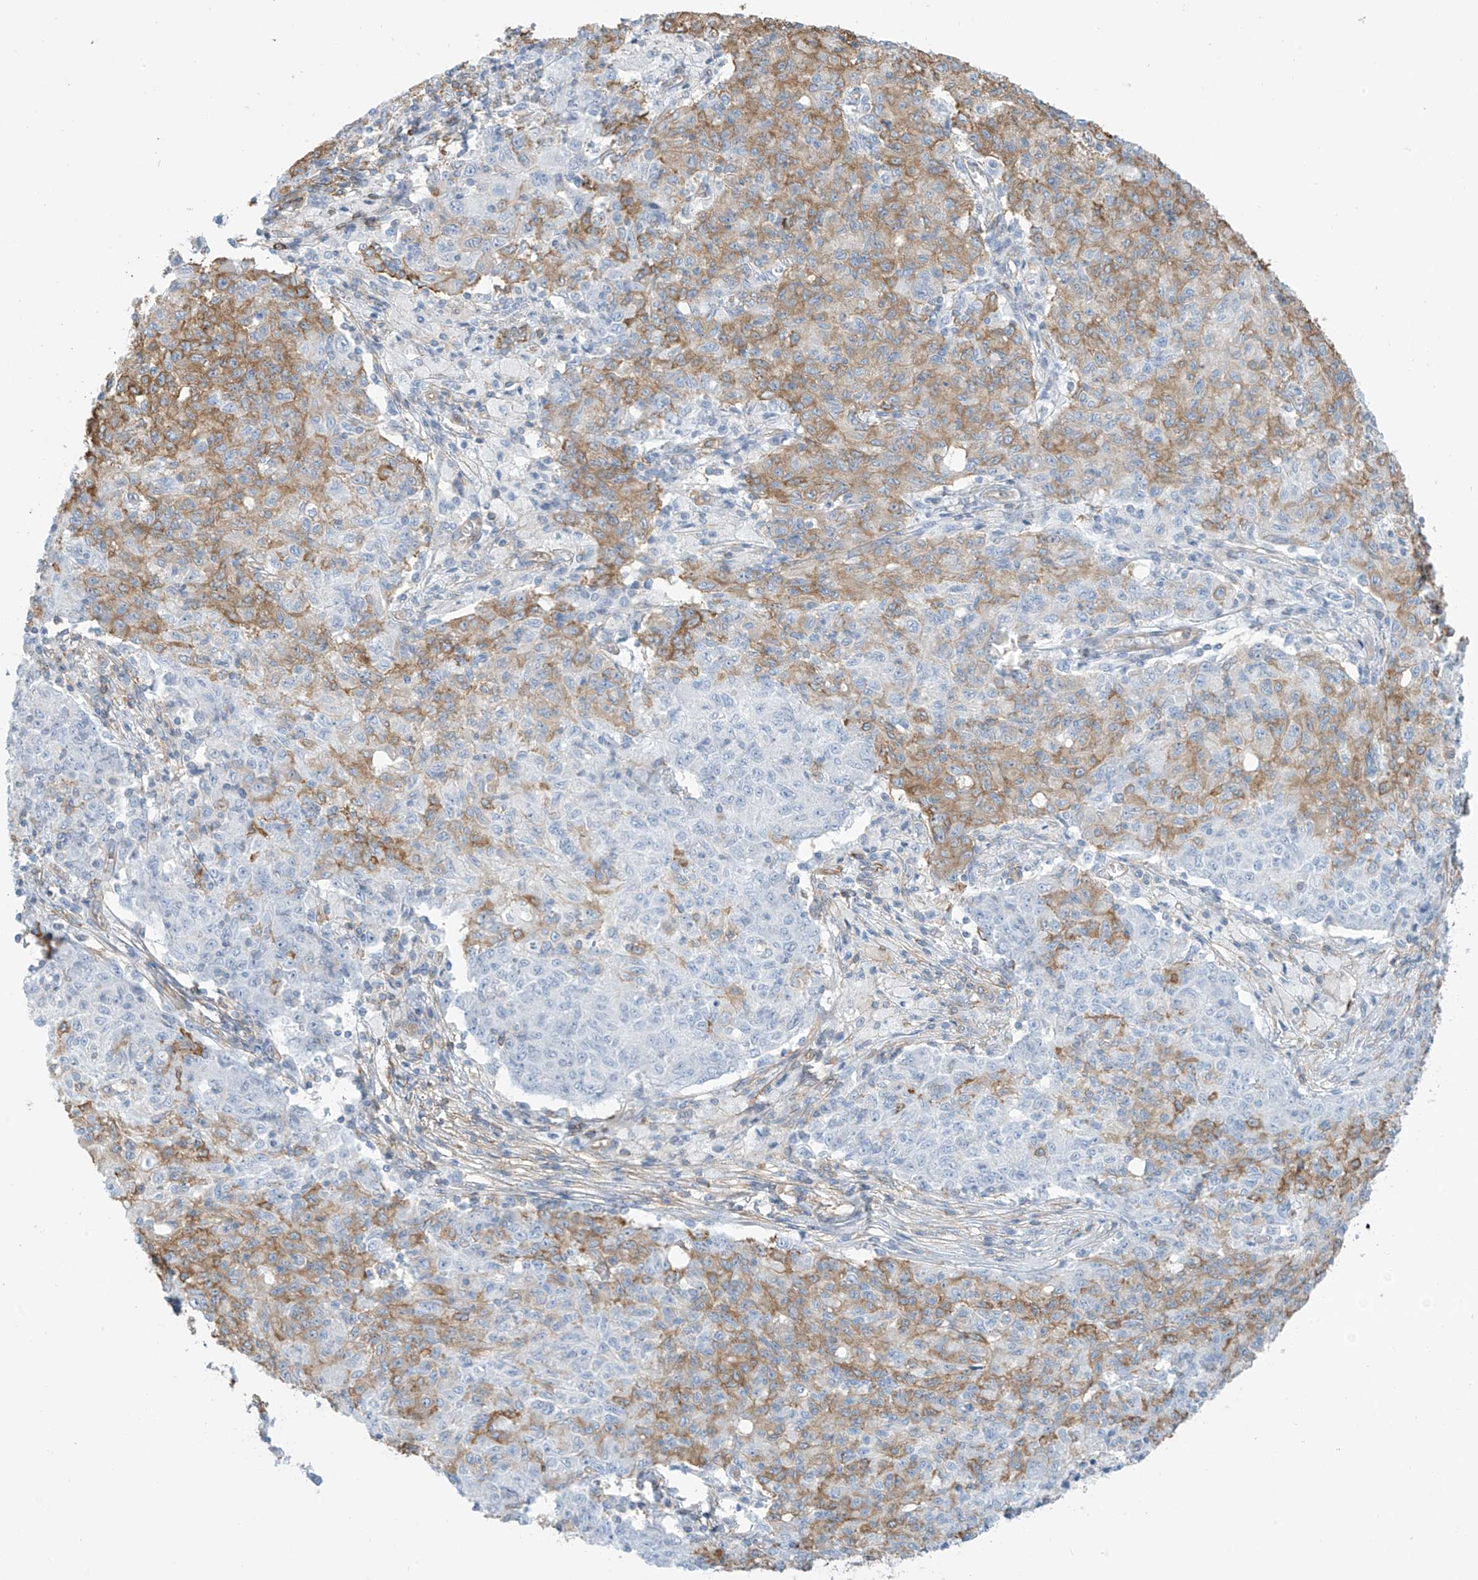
{"staining": {"intensity": "moderate", "quantity": "25%-75%", "location": "cytoplasmic/membranous"}, "tissue": "ovarian cancer", "cell_type": "Tumor cells", "image_type": "cancer", "snomed": [{"axis": "morphology", "description": "Carcinoma, endometroid"}, {"axis": "topography", "description": "Ovary"}], "caption": "Human ovarian cancer (endometroid carcinoma) stained for a protein (brown) reveals moderate cytoplasmic/membranous positive staining in approximately 25%-75% of tumor cells.", "gene": "ZNF846", "patient": {"sex": "female", "age": 42}}